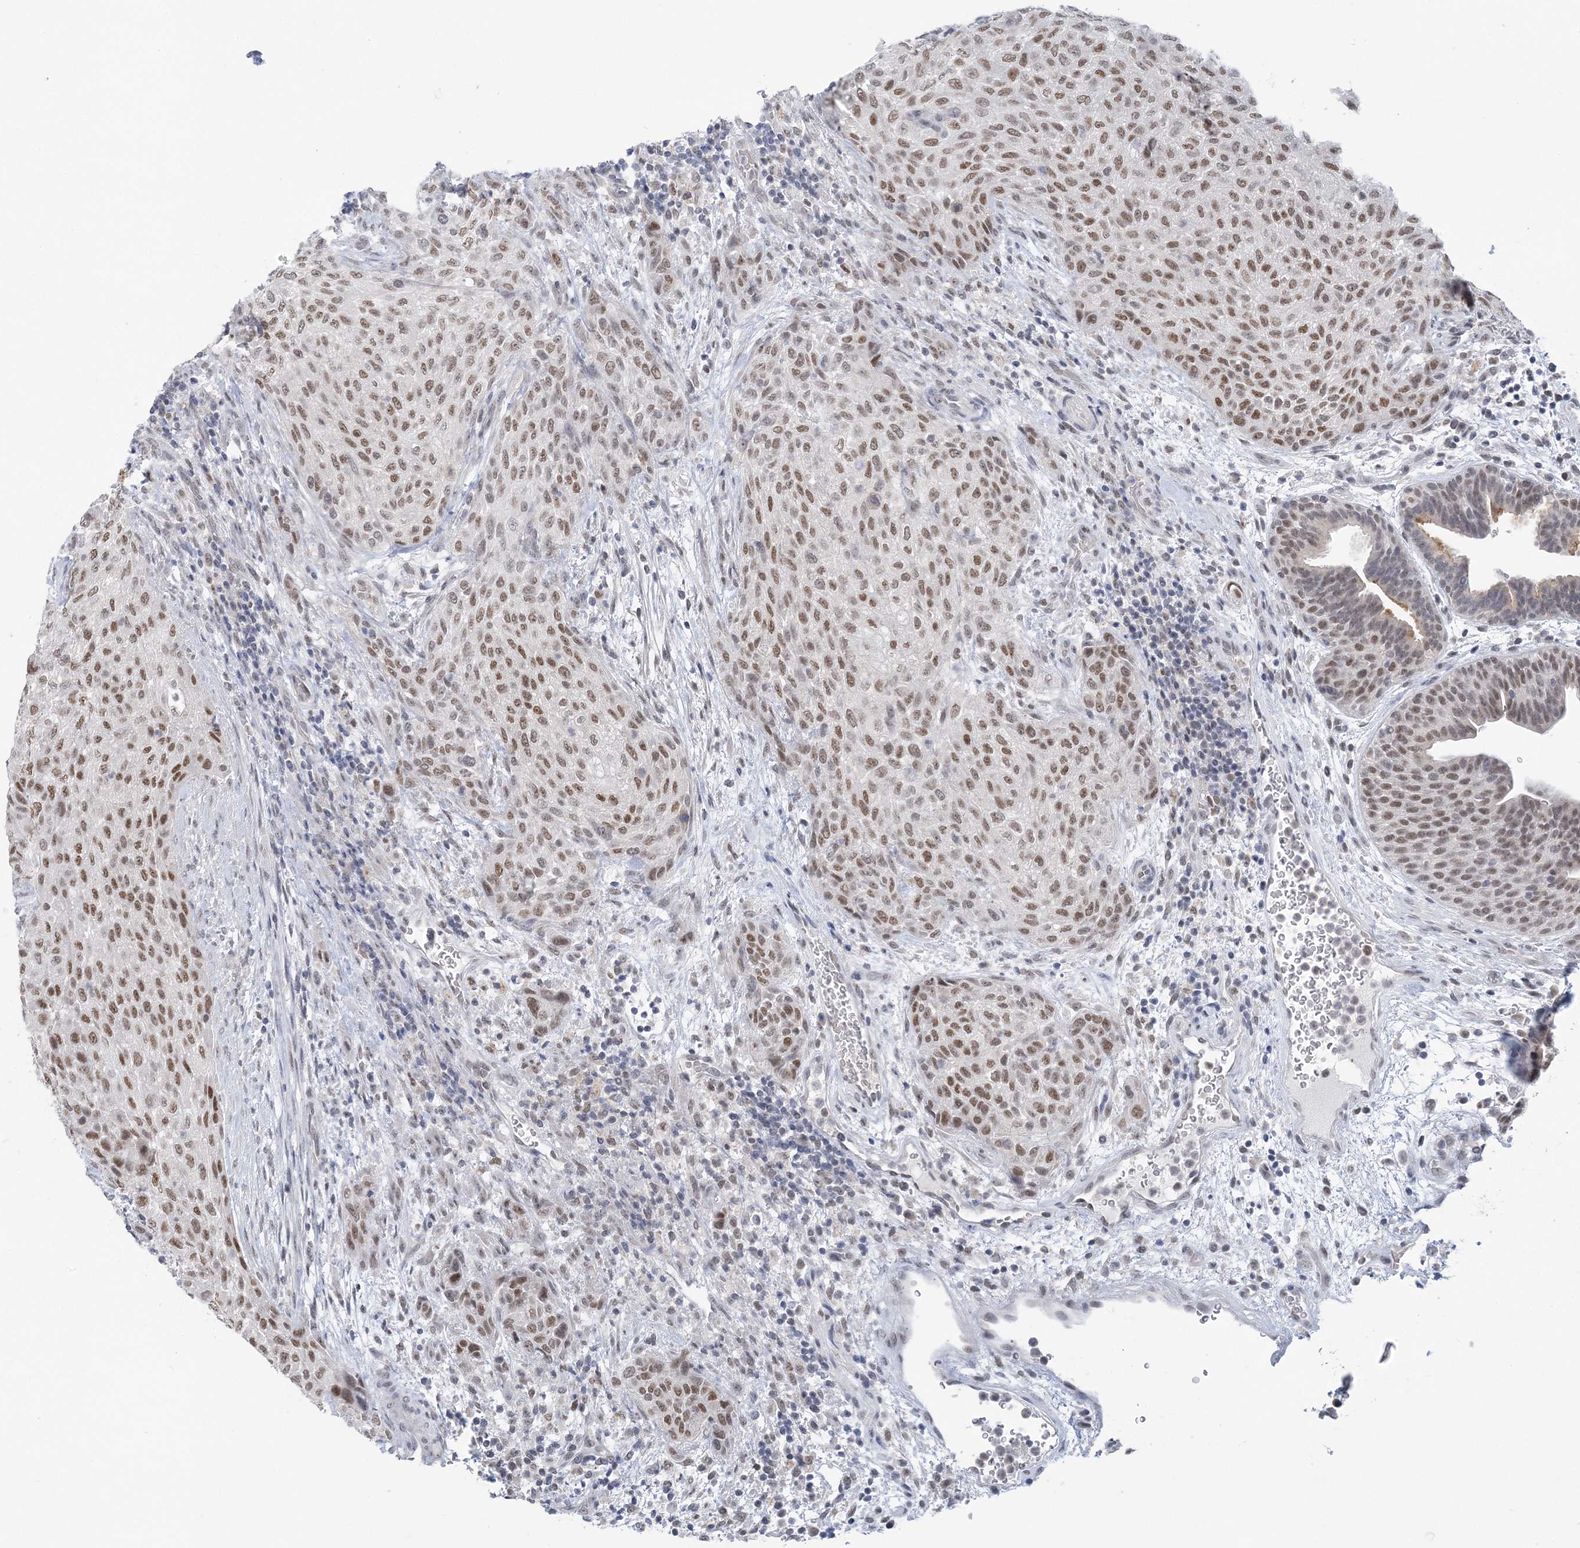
{"staining": {"intensity": "moderate", "quantity": ">75%", "location": "nuclear"}, "tissue": "urothelial cancer", "cell_type": "Tumor cells", "image_type": "cancer", "snomed": [{"axis": "morphology", "description": "Urothelial carcinoma, High grade"}, {"axis": "topography", "description": "Urinary bladder"}], "caption": "High-grade urothelial carcinoma stained for a protein reveals moderate nuclear positivity in tumor cells. Immunohistochemistry (ihc) stains the protein of interest in brown and the nuclei are stained blue.", "gene": "ZBTB7A", "patient": {"sex": "male", "age": 35}}